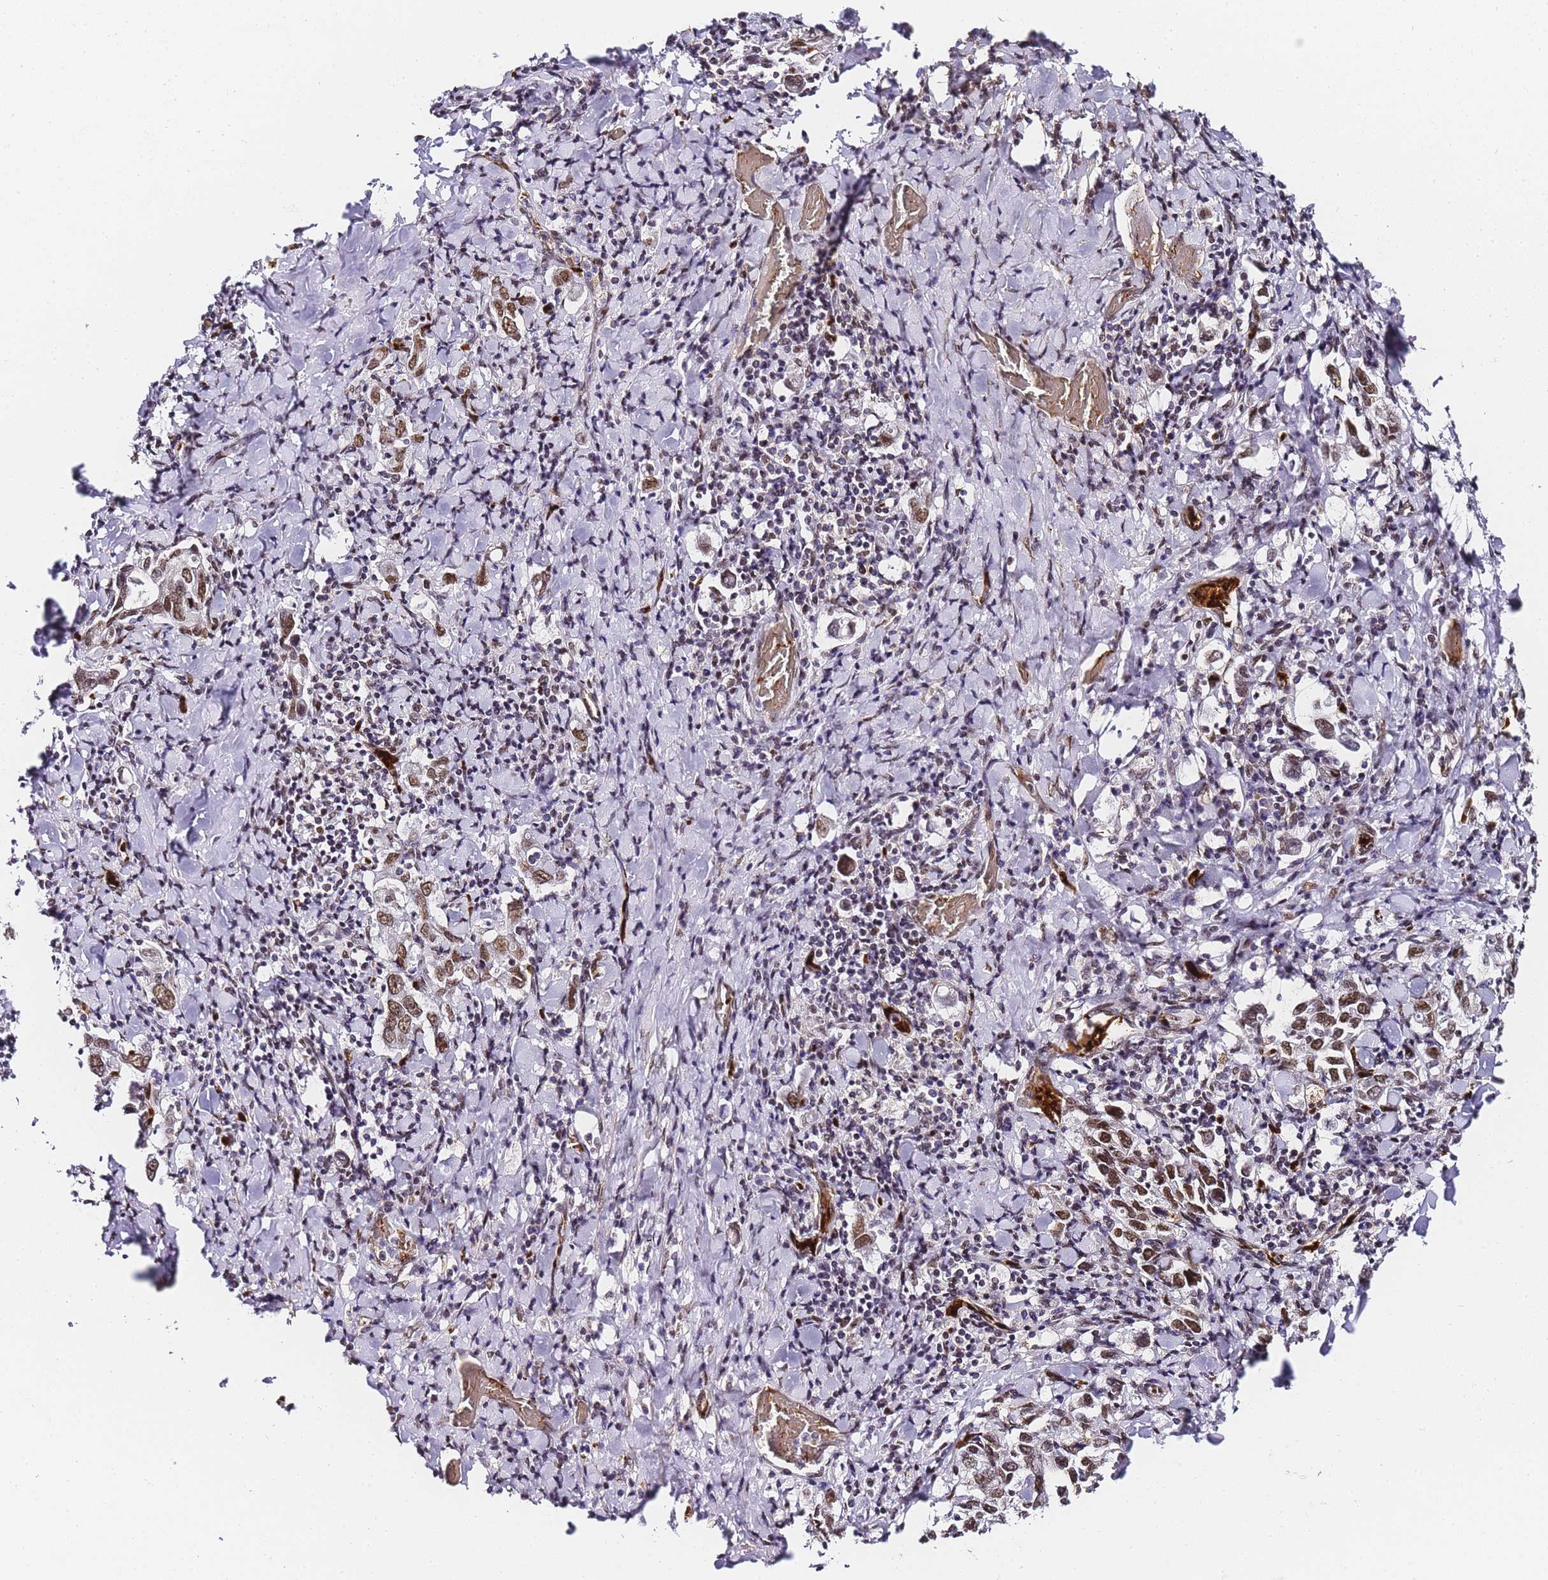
{"staining": {"intensity": "moderate", "quantity": ">75%", "location": "nuclear"}, "tissue": "stomach cancer", "cell_type": "Tumor cells", "image_type": "cancer", "snomed": [{"axis": "morphology", "description": "Adenocarcinoma, NOS"}, {"axis": "topography", "description": "Stomach, upper"}], "caption": "Human stomach cancer stained with a brown dye reveals moderate nuclear positive expression in approximately >75% of tumor cells.", "gene": "POLR1A", "patient": {"sex": "male", "age": 62}}